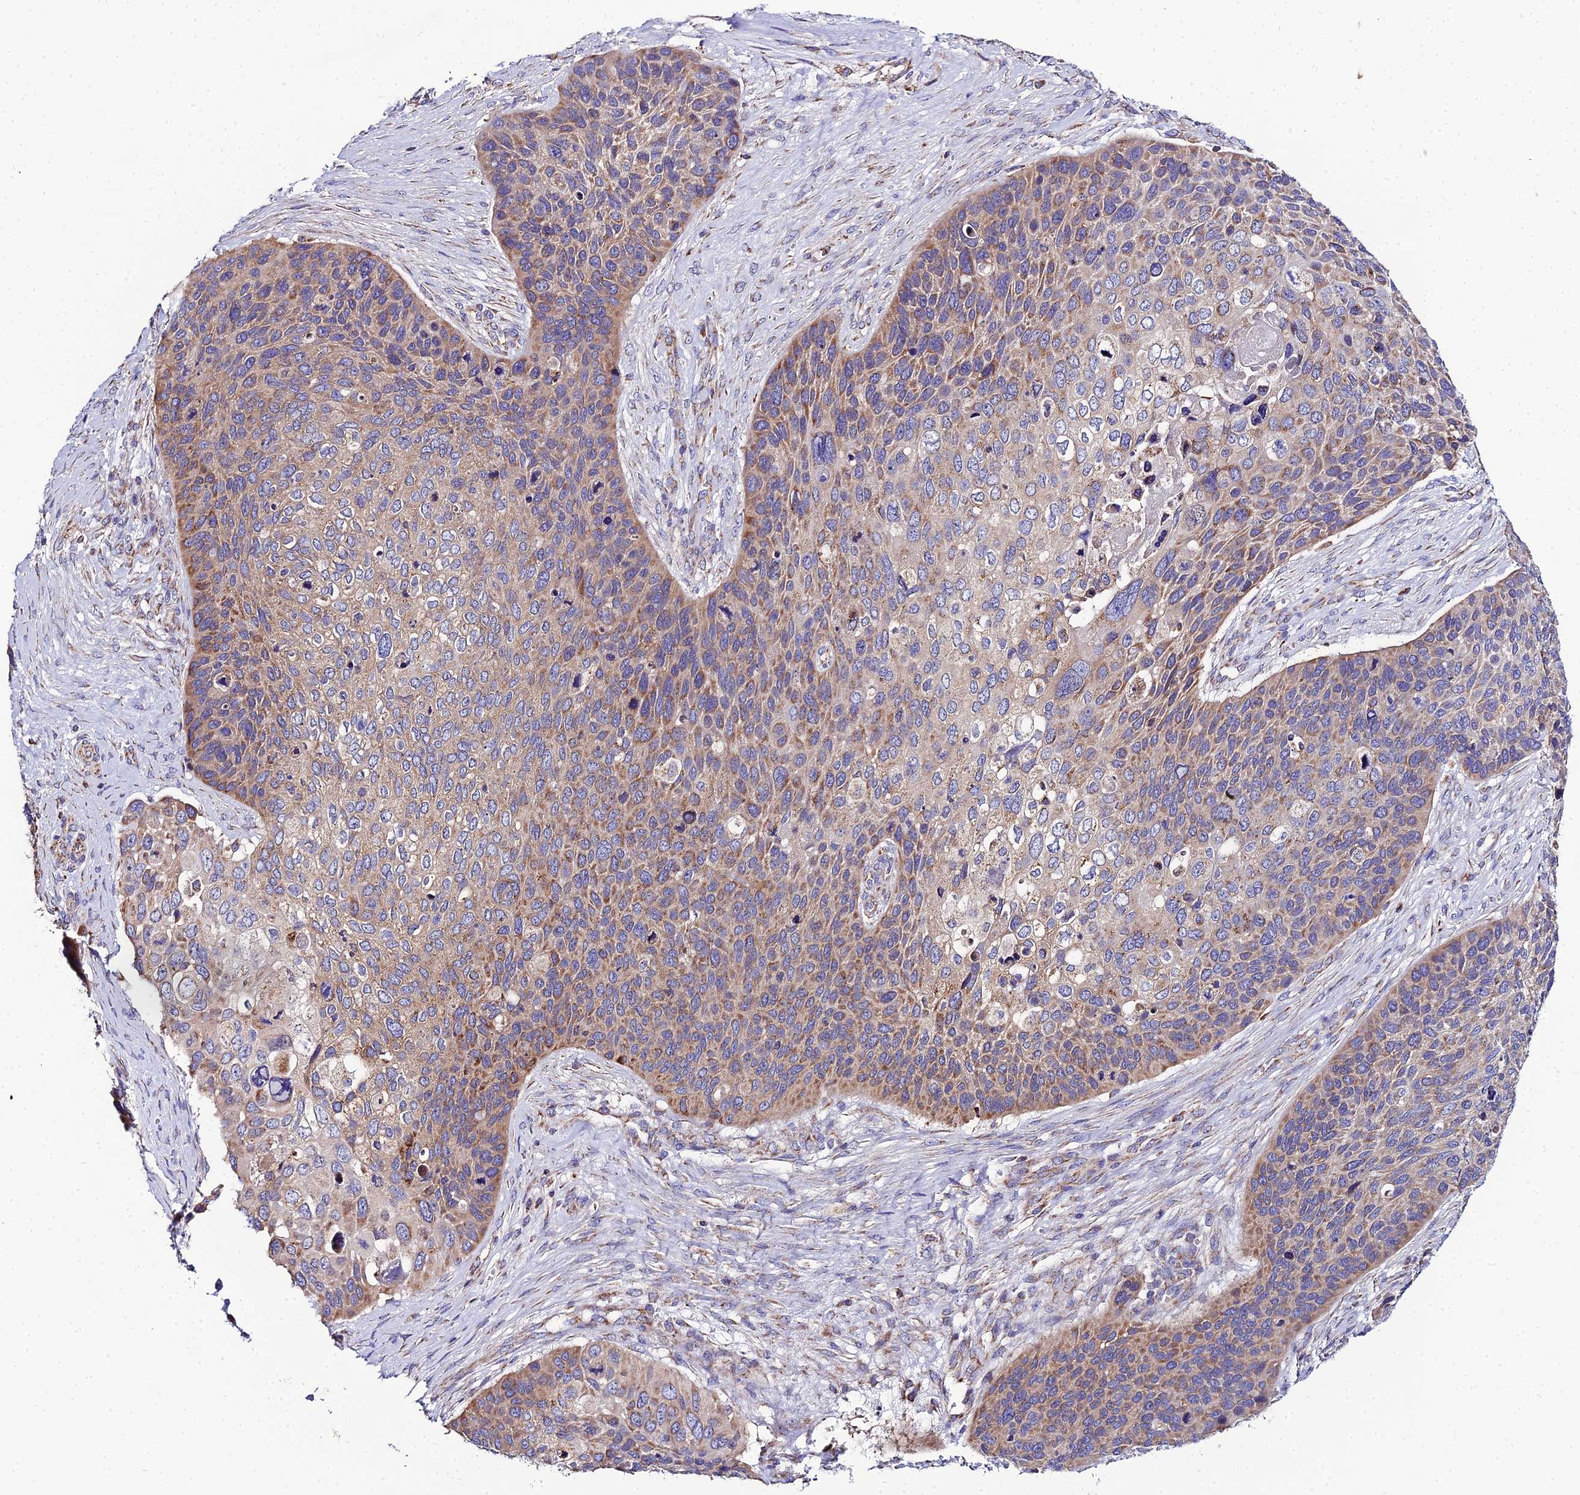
{"staining": {"intensity": "moderate", "quantity": "25%-75%", "location": "cytoplasmic/membranous"}, "tissue": "skin cancer", "cell_type": "Tumor cells", "image_type": "cancer", "snomed": [{"axis": "morphology", "description": "Basal cell carcinoma"}, {"axis": "topography", "description": "Skin"}], "caption": "A medium amount of moderate cytoplasmic/membranous positivity is seen in approximately 25%-75% of tumor cells in skin basal cell carcinoma tissue.", "gene": "NIPSNAP3A", "patient": {"sex": "female", "age": 74}}